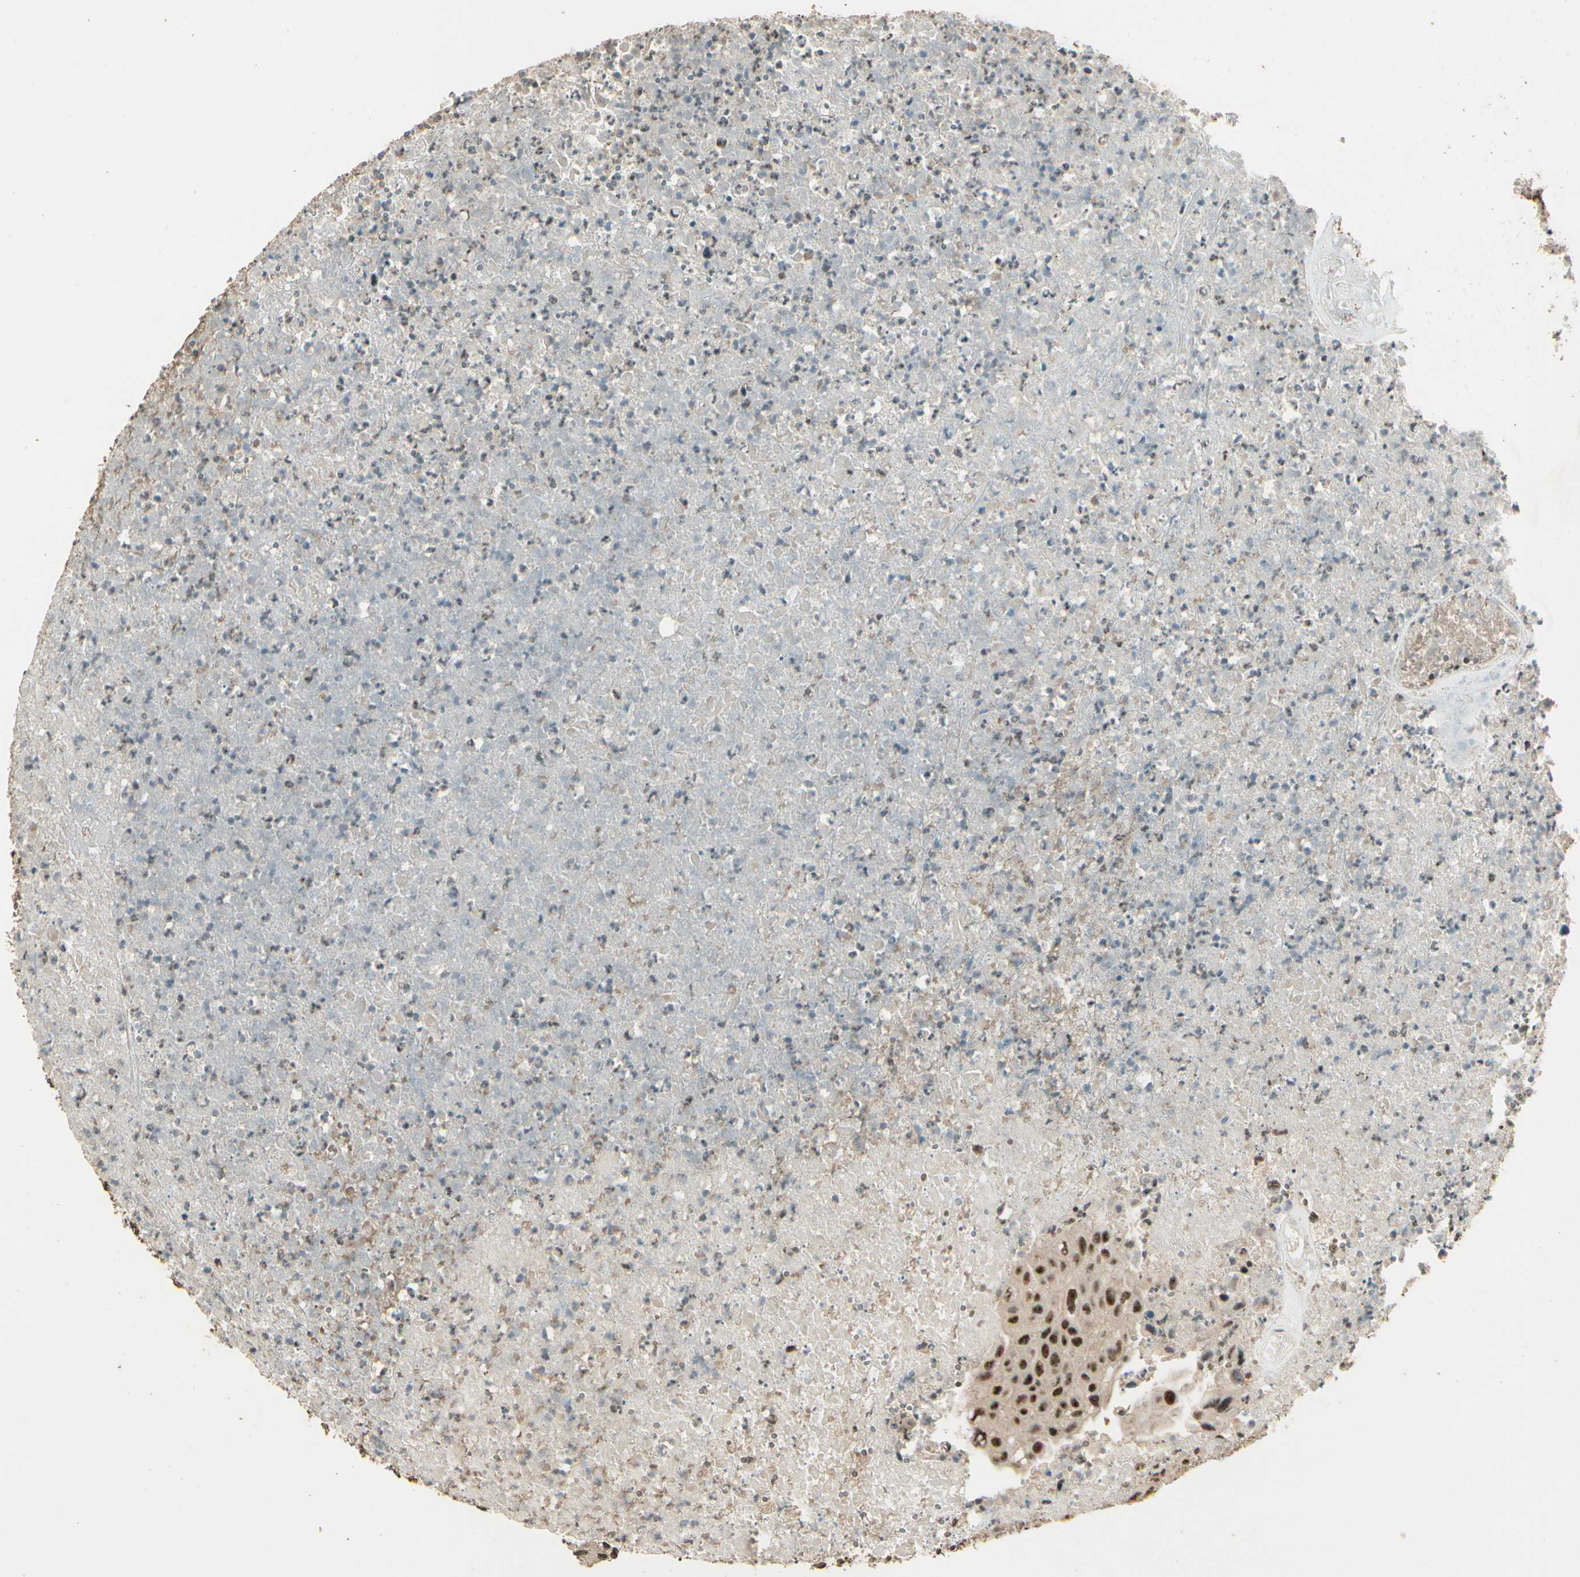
{"staining": {"intensity": "moderate", "quantity": ">75%", "location": "cytoplasmic/membranous,nuclear"}, "tissue": "urothelial cancer", "cell_type": "Tumor cells", "image_type": "cancer", "snomed": [{"axis": "morphology", "description": "Urothelial carcinoma, High grade"}, {"axis": "topography", "description": "Urinary bladder"}], "caption": "Moderate cytoplasmic/membranous and nuclear protein positivity is present in approximately >75% of tumor cells in urothelial cancer. Immunohistochemistry (ihc) stains the protein of interest in brown and the nuclei are stained blue.", "gene": "RBM25", "patient": {"sex": "male", "age": 66}}